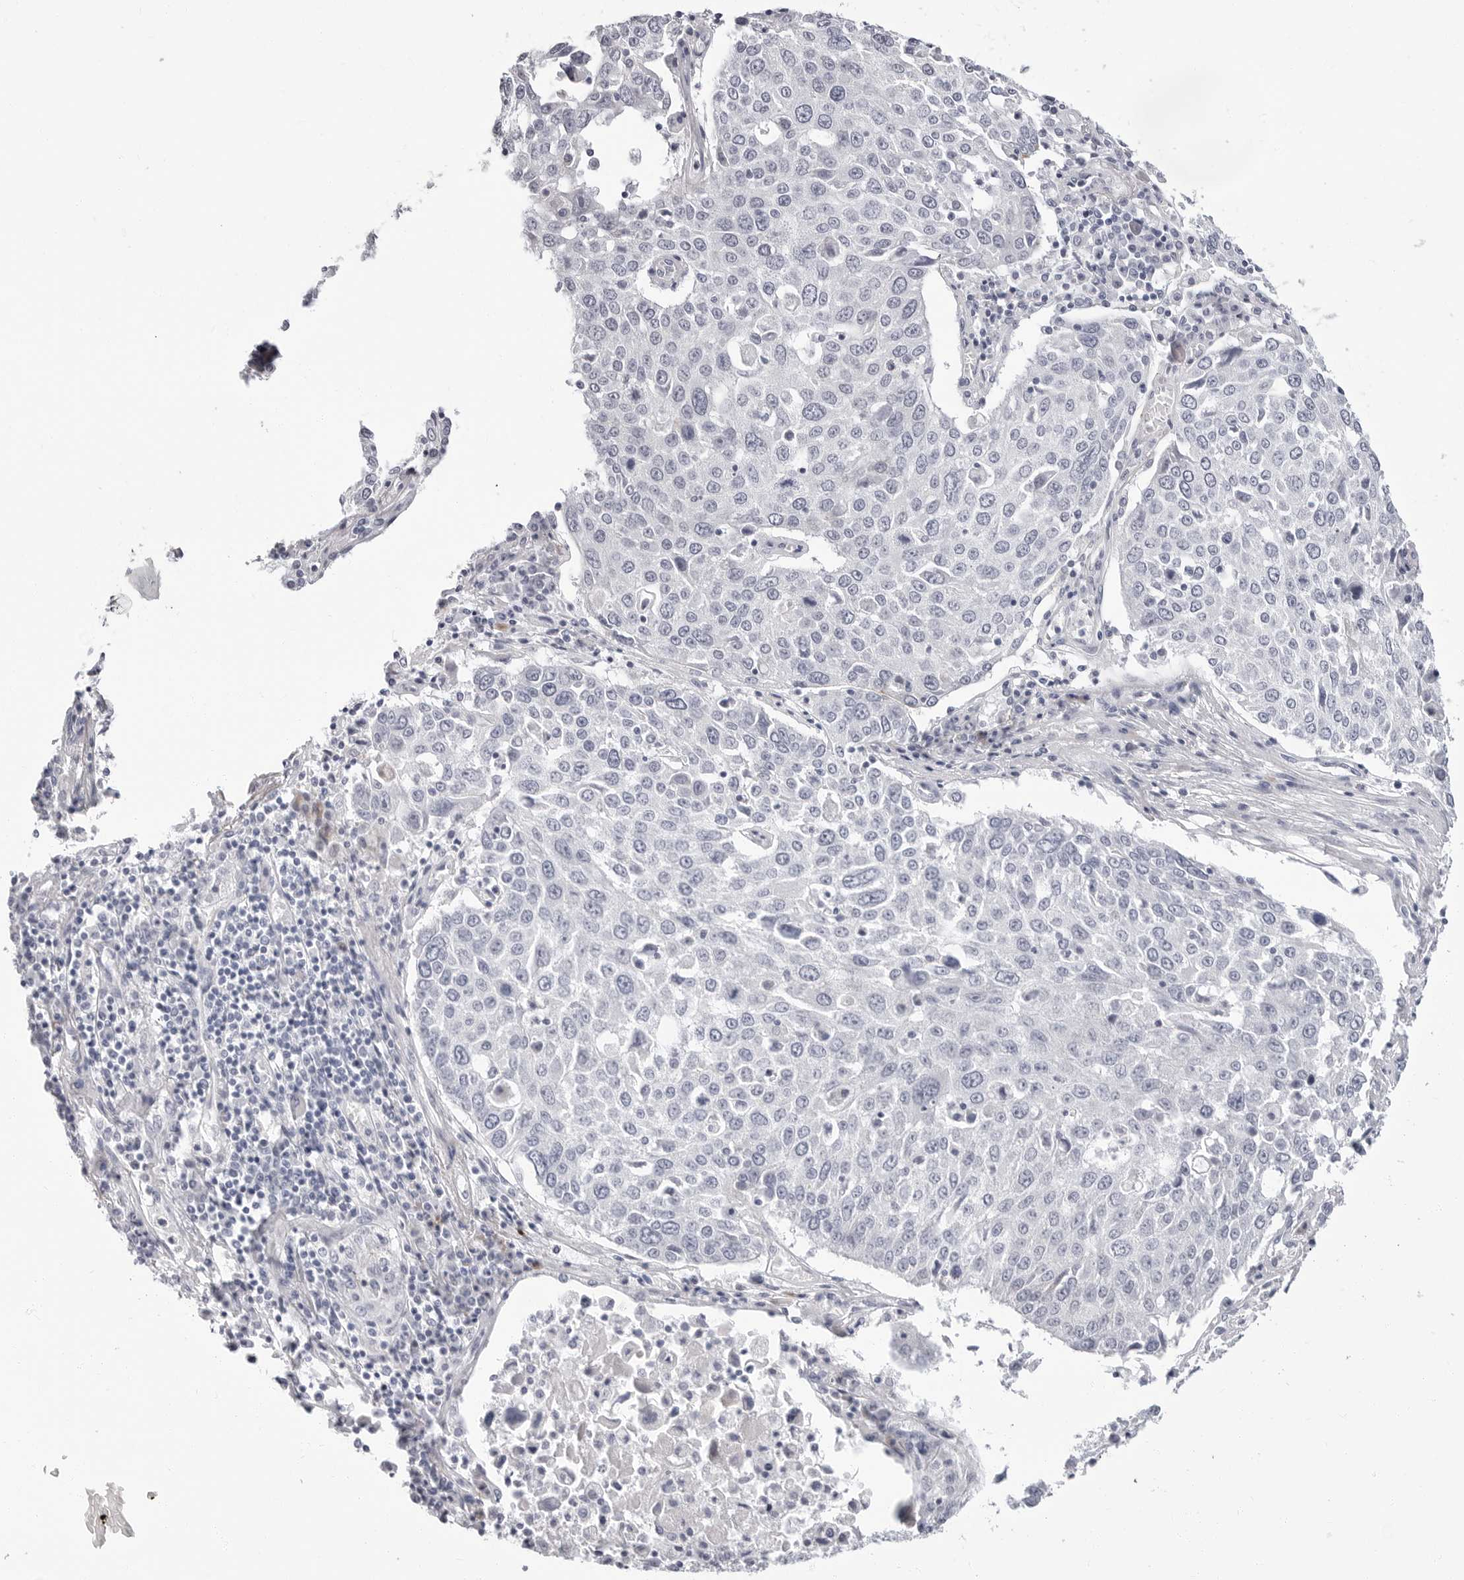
{"staining": {"intensity": "negative", "quantity": "none", "location": "none"}, "tissue": "lung cancer", "cell_type": "Tumor cells", "image_type": "cancer", "snomed": [{"axis": "morphology", "description": "Squamous cell carcinoma, NOS"}, {"axis": "topography", "description": "Lung"}], "caption": "There is no significant staining in tumor cells of squamous cell carcinoma (lung).", "gene": "ERICH3", "patient": {"sex": "male", "age": 65}}